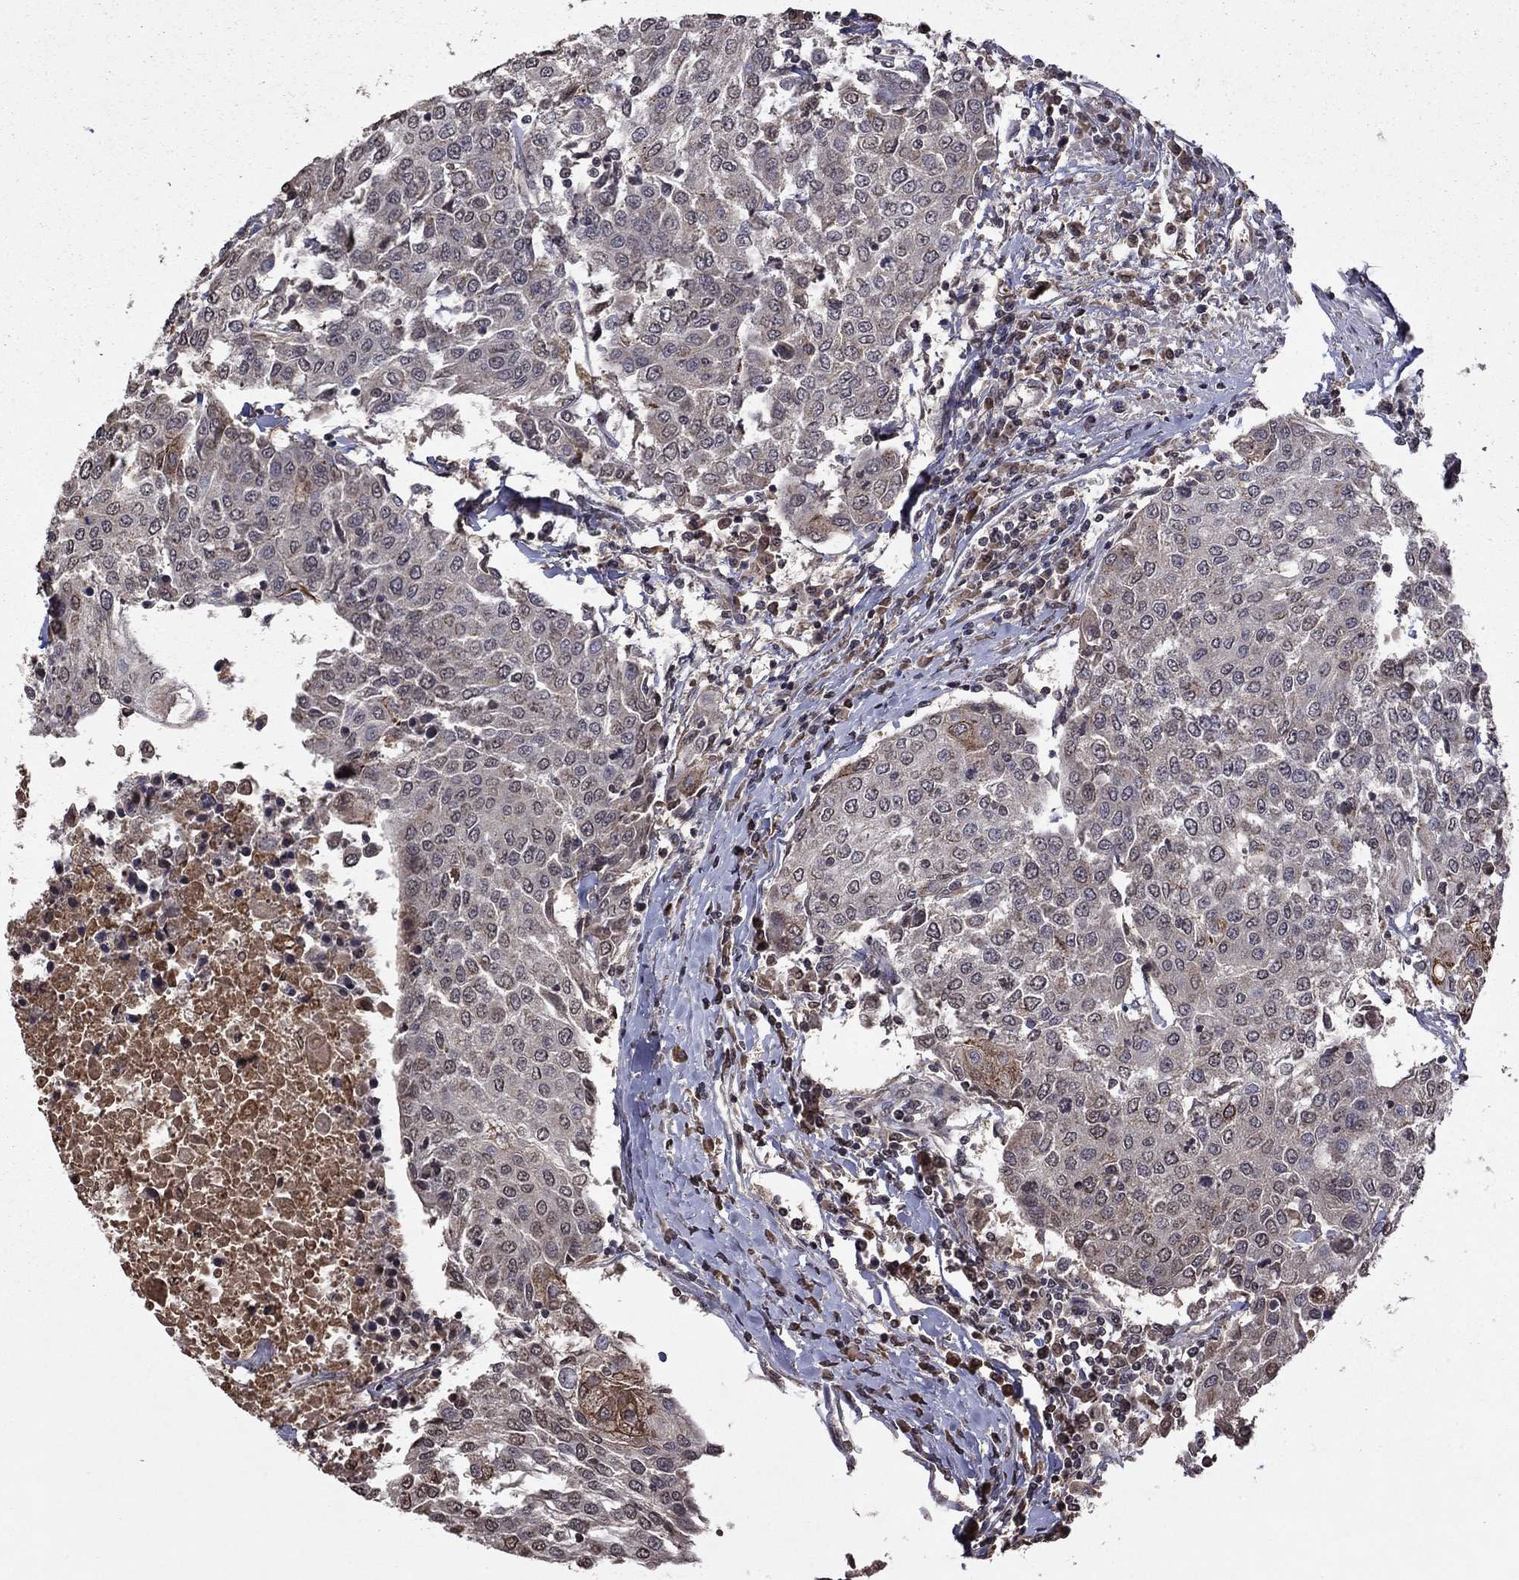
{"staining": {"intensity": "negative", "quantity": "none", "location": "none"}, "tissue": "urothelial cancer", "cell_type": "Tumor cells", "image_type": "cancer", "snomed": [{"axis": "morphology", "description": "Urothelial carcinoma, High grade"}, {"axis": "topography", "description": "Urinary bladder"}], "caption": "A high-resolution image shows IHC staining of urothelial cancer, which demonstrates no significant staining in tumor cells. (DAB IHC, high magnification).", "gene": "NLGN1", "patient": {"sex": "female", "age": 85}}